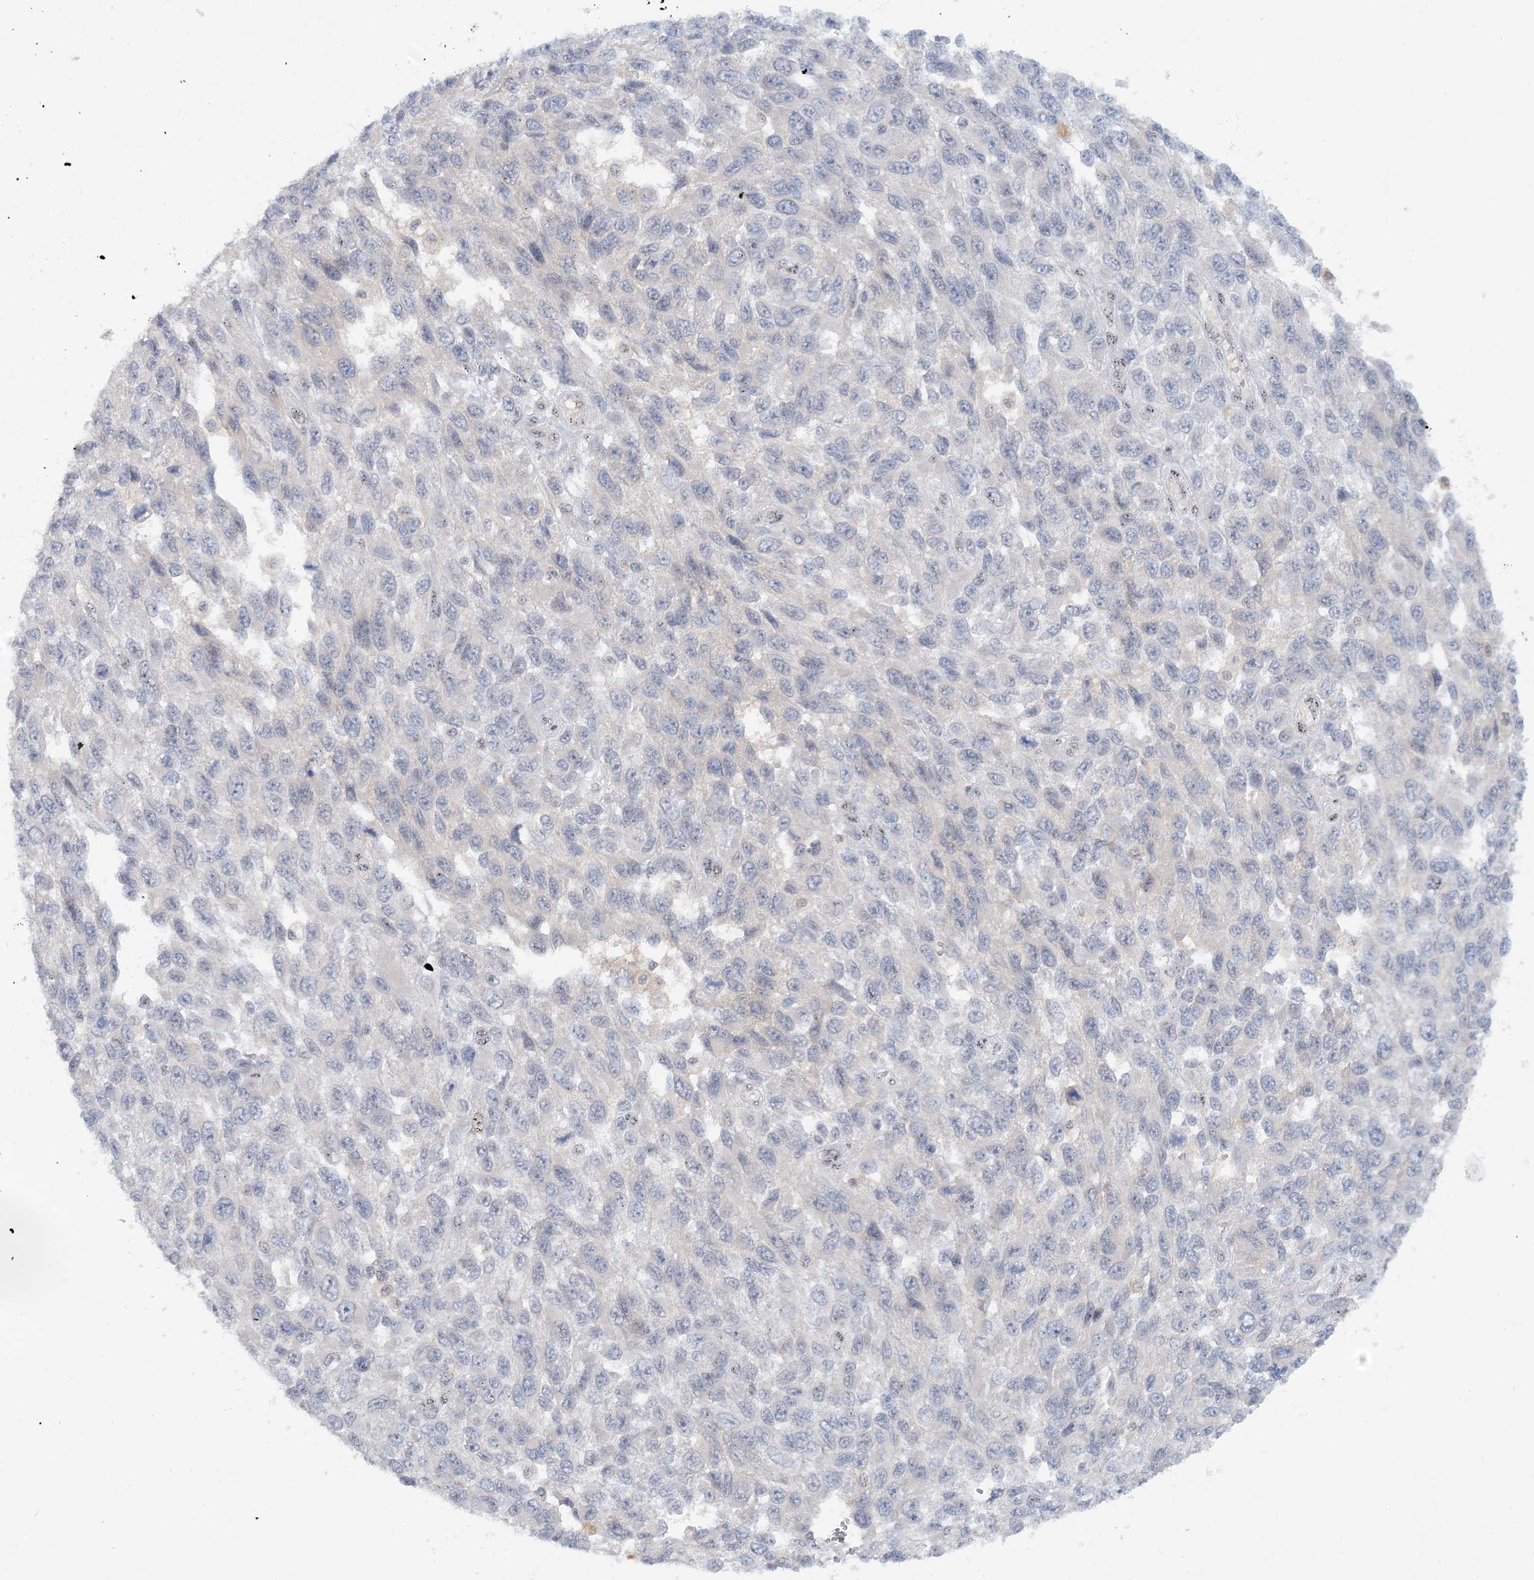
{"staining": {"intensity": "negative", "quantity": "none", "location": "none"}, "tissue": "melanoma", "cell_type": "Tumor cells", "image_type": "cancer", "snomed": [{"axis": "morphology", "description": "Malignant melanoma, NOS"}, {"axis": "topography", "description": "Skin"}], "caption": "Immunohistochemistry image of human malignant melanoma stained for a protein (brown), which reveals no expression in tumor cells.", "gene": "GIN1", "patient": {"sex": "female", "age": 96}}